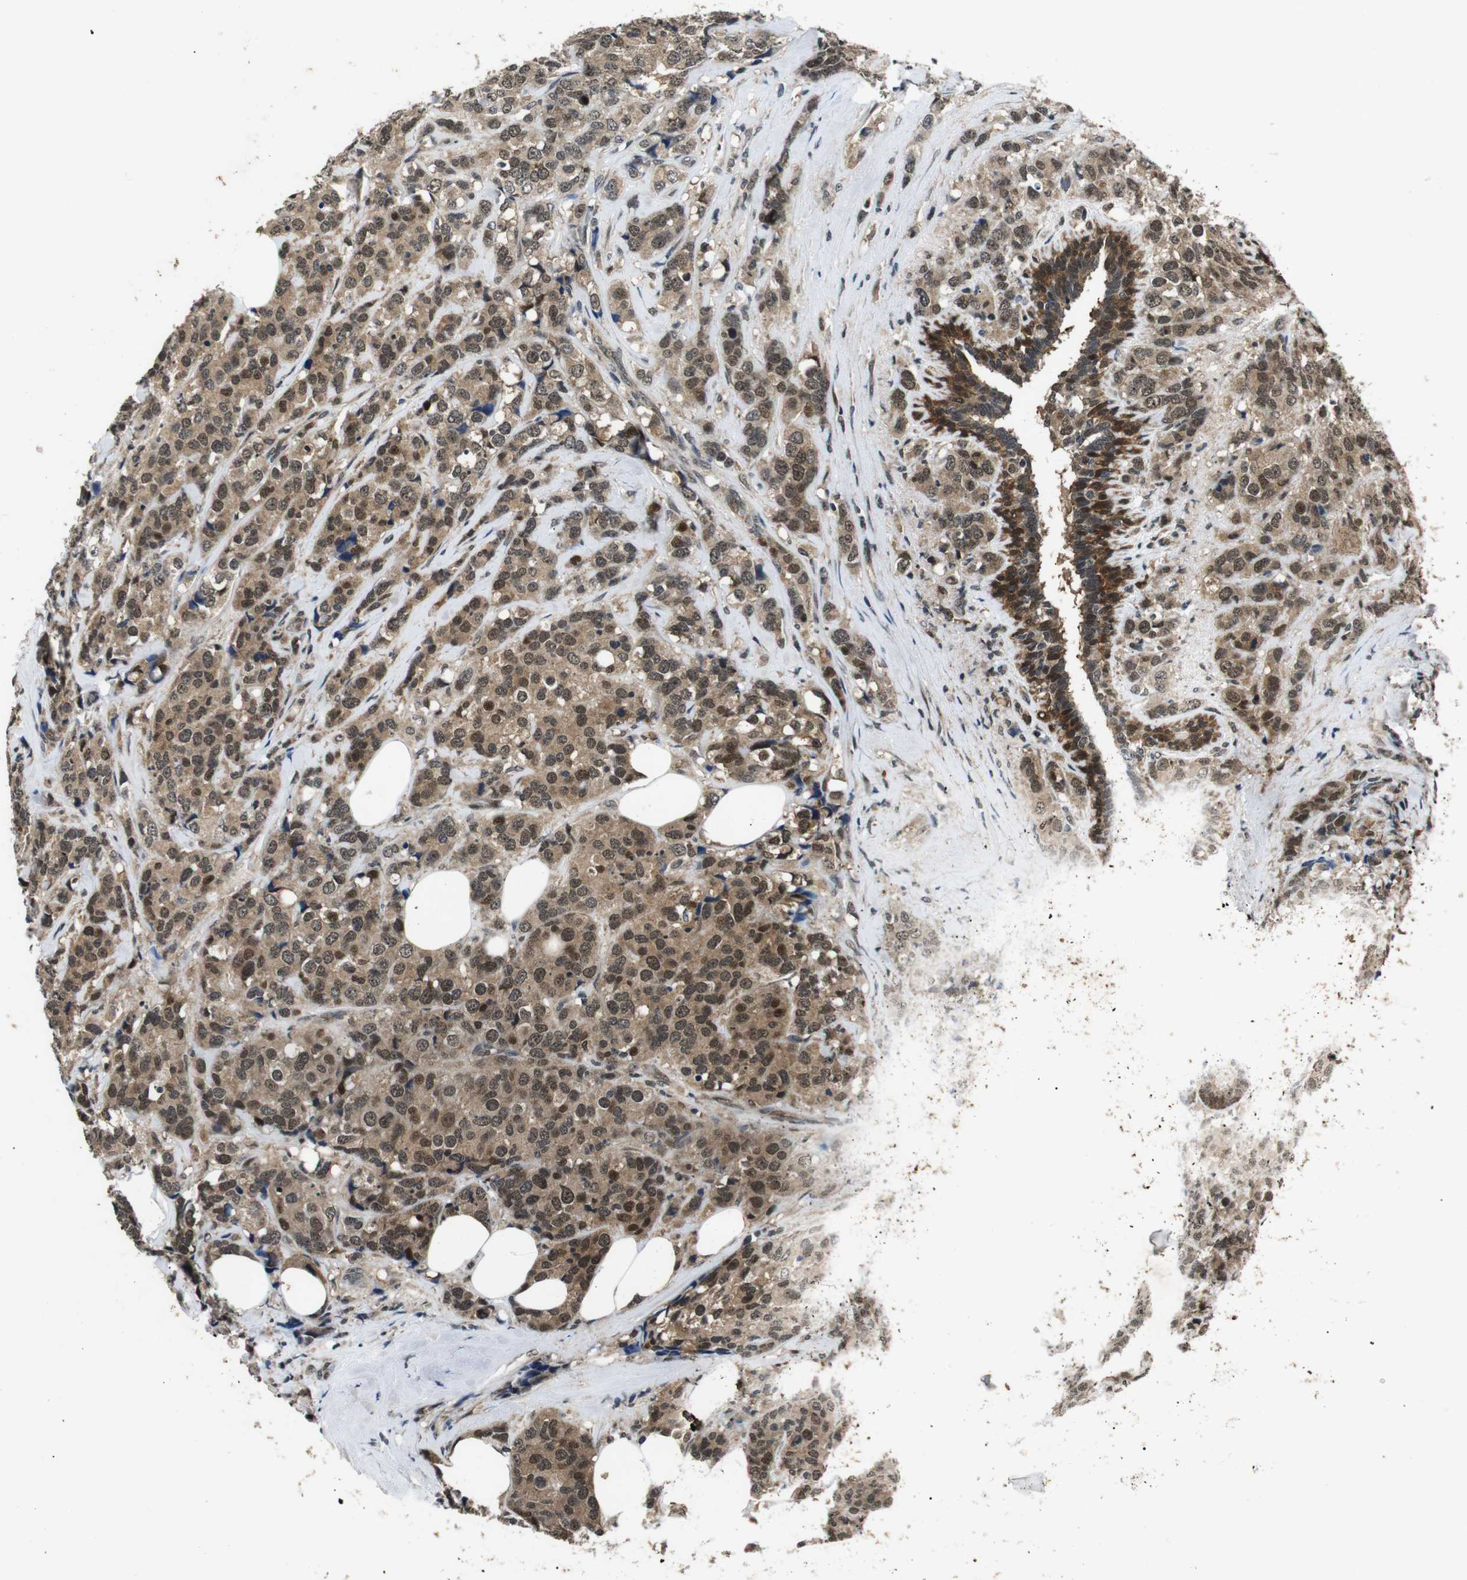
{"staining": {"intensity": "moderate", "quantity": ">75%", "location": "cytoplasmic/membranous,nuclear"}, "tissue": "breast cancer", "cell_type": "Tumor cells", "image_type": "cancer", "snomed": [{"axis": "morphology", "description": "Lobular carcinoma"}, {"axis": "topography", "description": "Breast"}], "caption": "Immunohistochemical staining of lobular carcinoma (breast) demonstrates moderate cytoplasmic/membranous and nuclear protein staining in approximately >75% of tumor cells. (DAB (3,3'-diaminobenzidine) = brown stain, brightfield microscopy at high magnification).", "gene": "SKP1", "patient": {"sex": "female", "age": 59}}